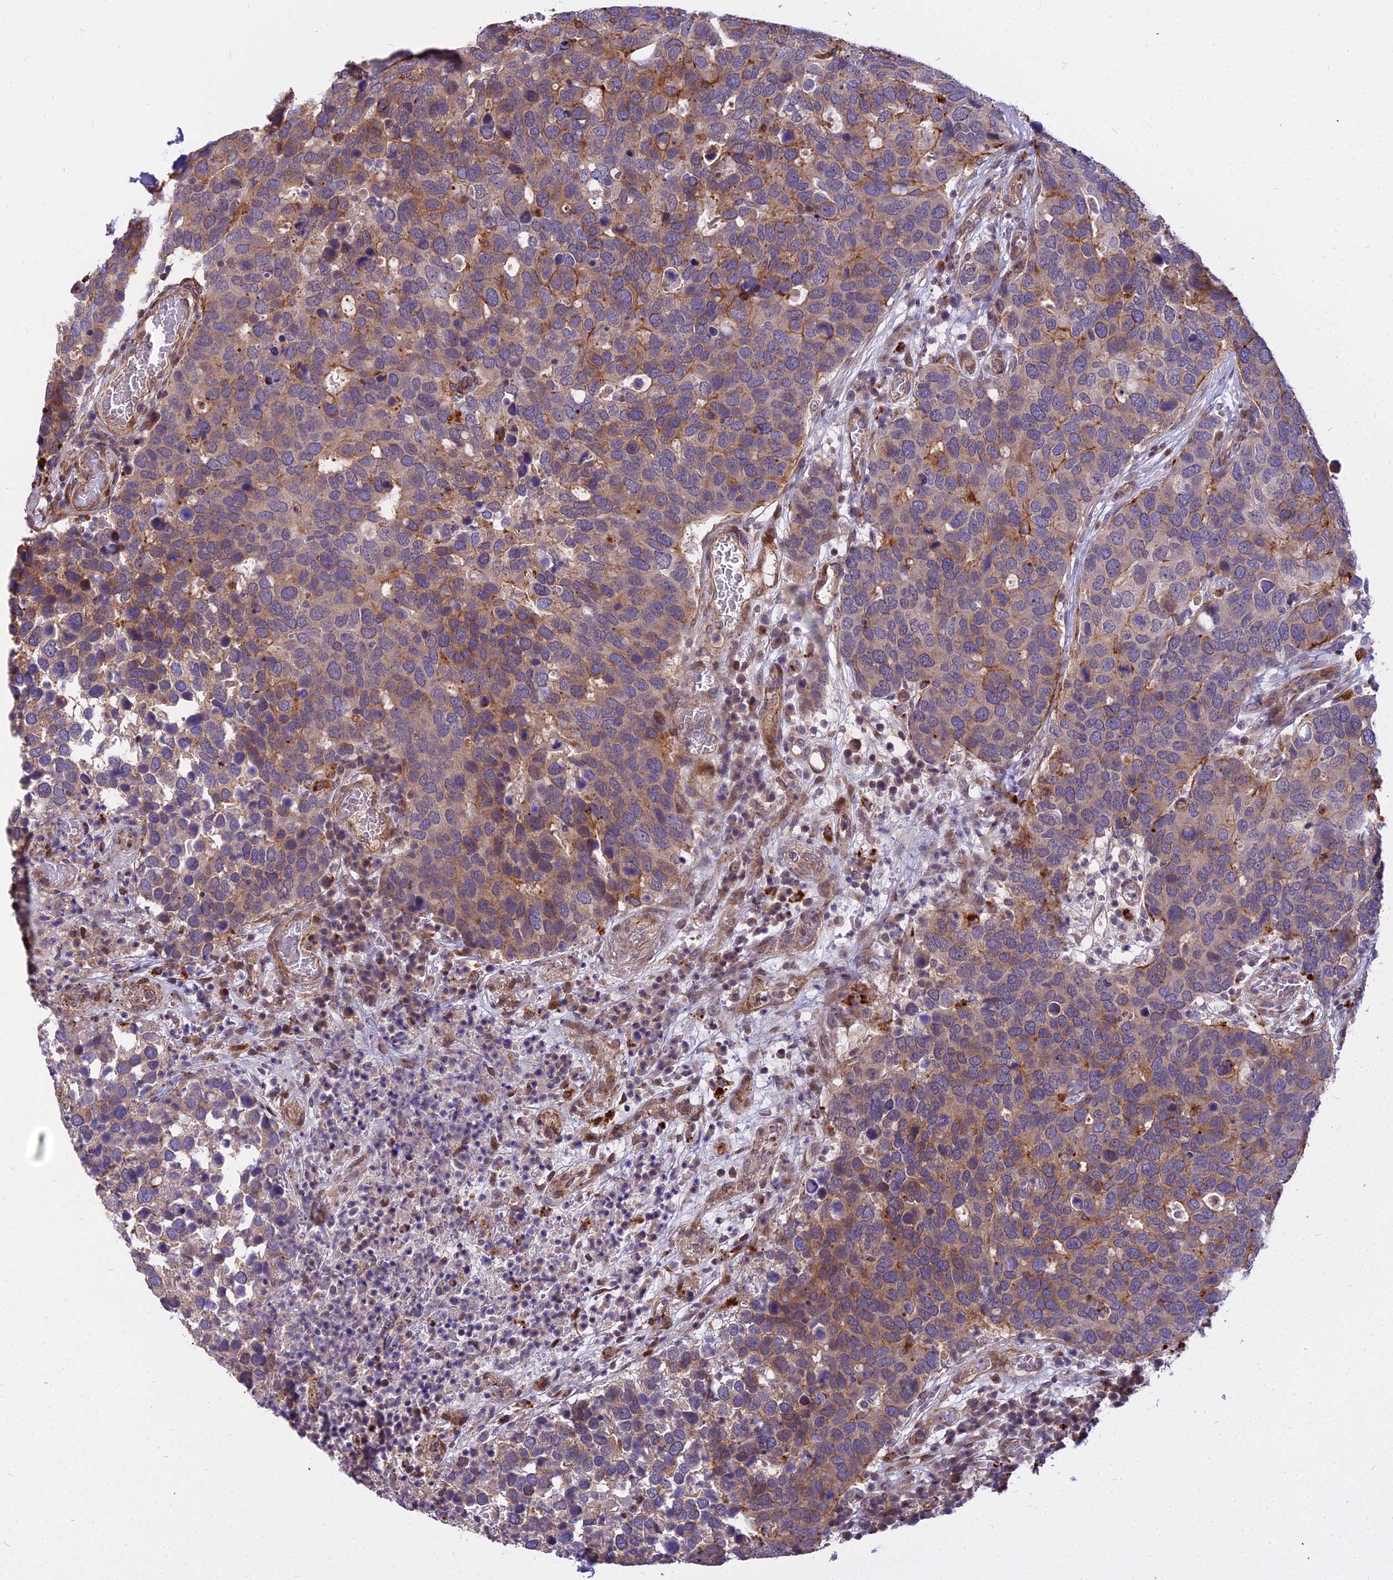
{"staining": {"intensity": "moderate", "quantity": "25%-75%", "location": "cytoplasmic/membranous"}, "tissue": "breast cancer", "cell_type": "Tumor cells", "image_type": "cancer", "snomed": [{"axis": "morphology", "description": "Duct carcinoma"}, {"axis": "topography", "description": "Breast"}], "caption": "DAB immunohistochemical staining of human breast cancer exhibits moderate cytoplasmic/membranous protein expression in approximately 25%-75% of tumor cells.", "gene": "GLYATL3", "patient": {"sex": "female", "age": 83}}